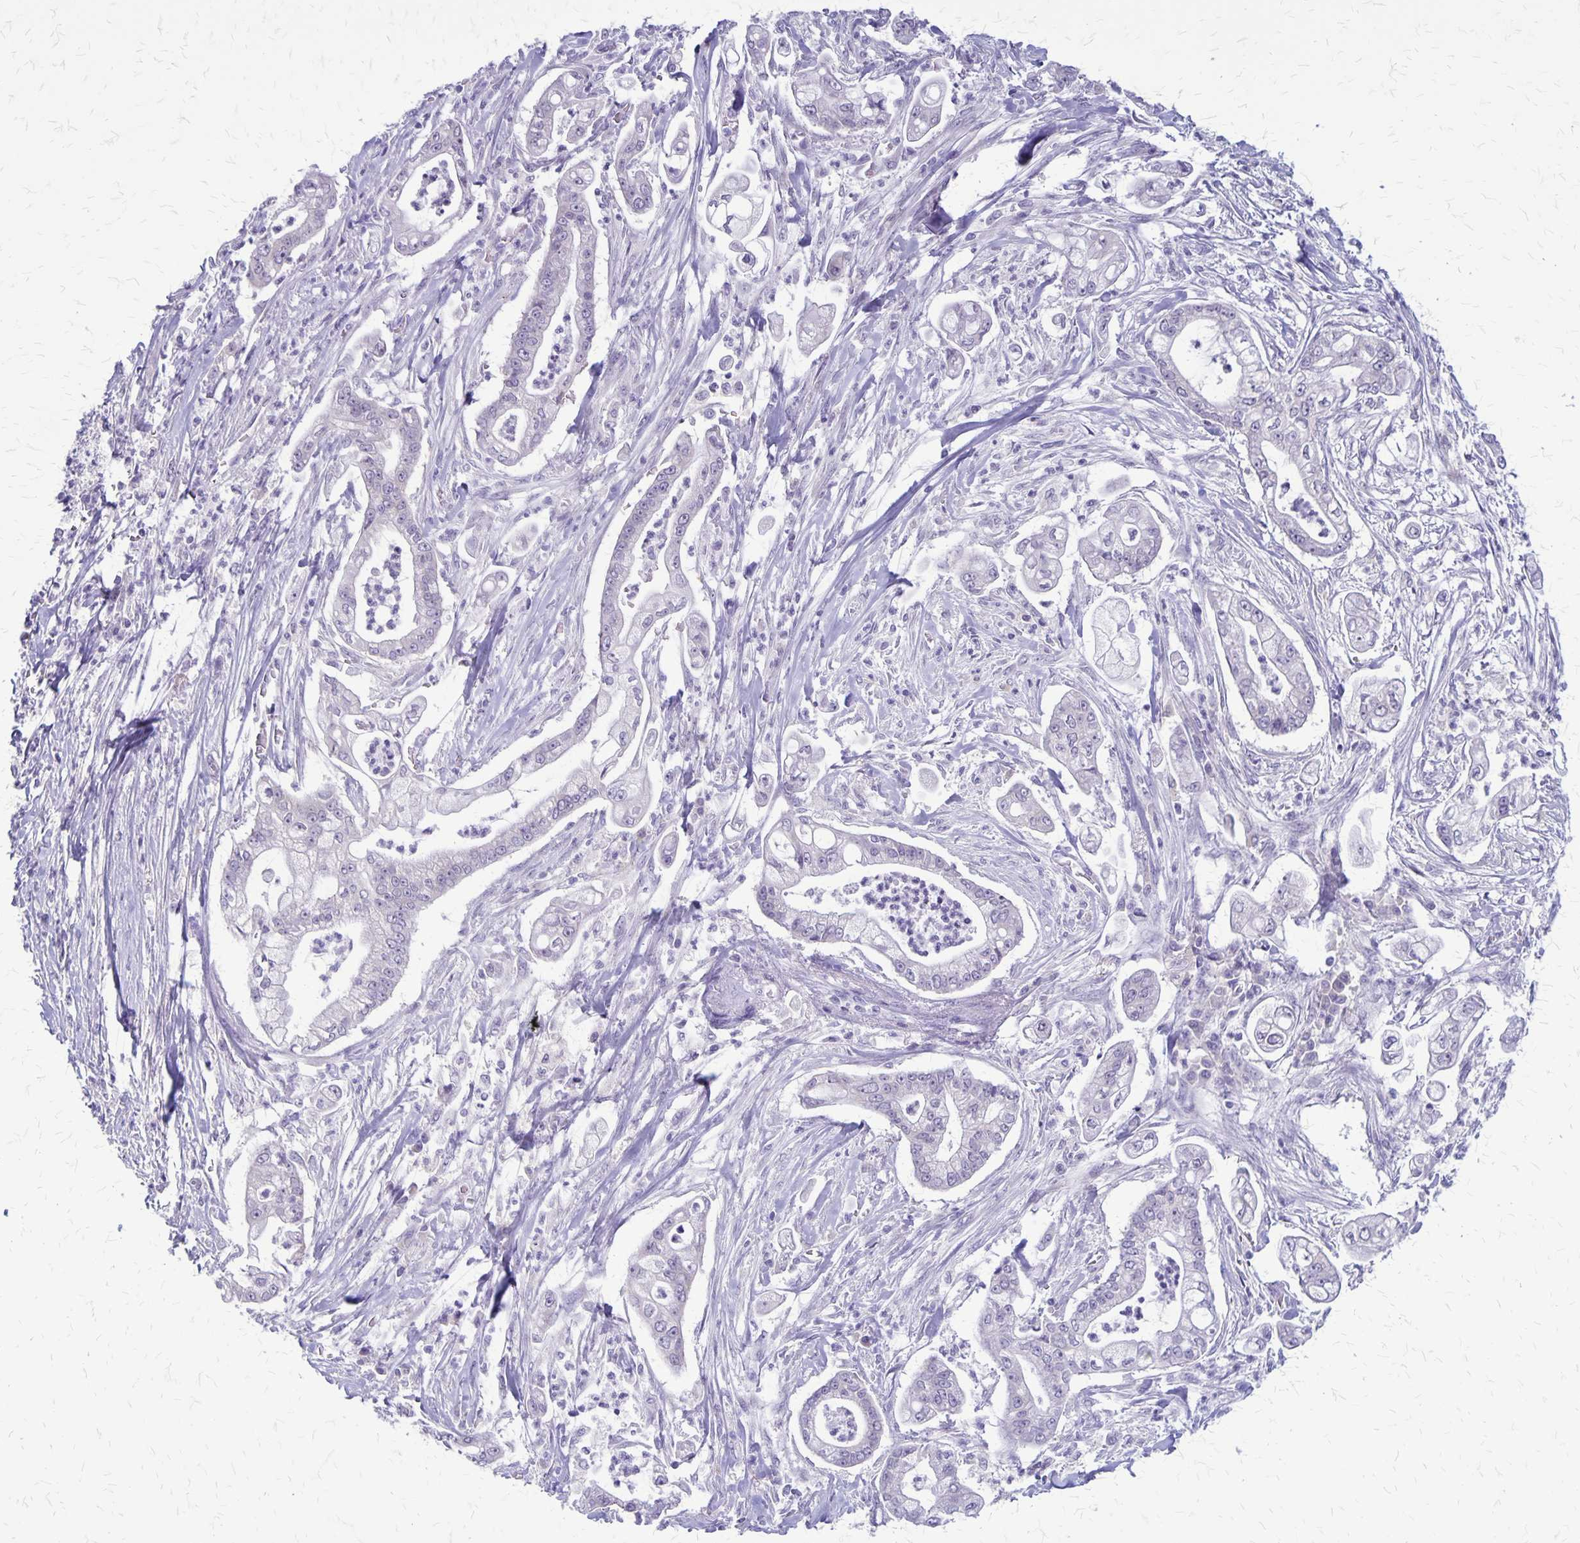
{"staining": {"intensity": "negative", "quantity": "none", "location": "none"}, "tissue": "pancreatic cancer", "cell_type": "Tumor cells", "image_type": "cancer", "snomed": [{"axis": "morphology", "description": "Adenocarcinoma, NOS"}, {"axis": "topography", "description": "Pancreas"}], "caption": "A histopathology image of adenocarcinoma (pancreatic) stained for a protein shows no brown staining in tumor cells. Brightfield microscopy of IHC stained with DAB (brown) and hematoxylin (blue), captured at high magnification.", "gene": "PLXNB3", "patient": {"sex": "female", "age": 69}}